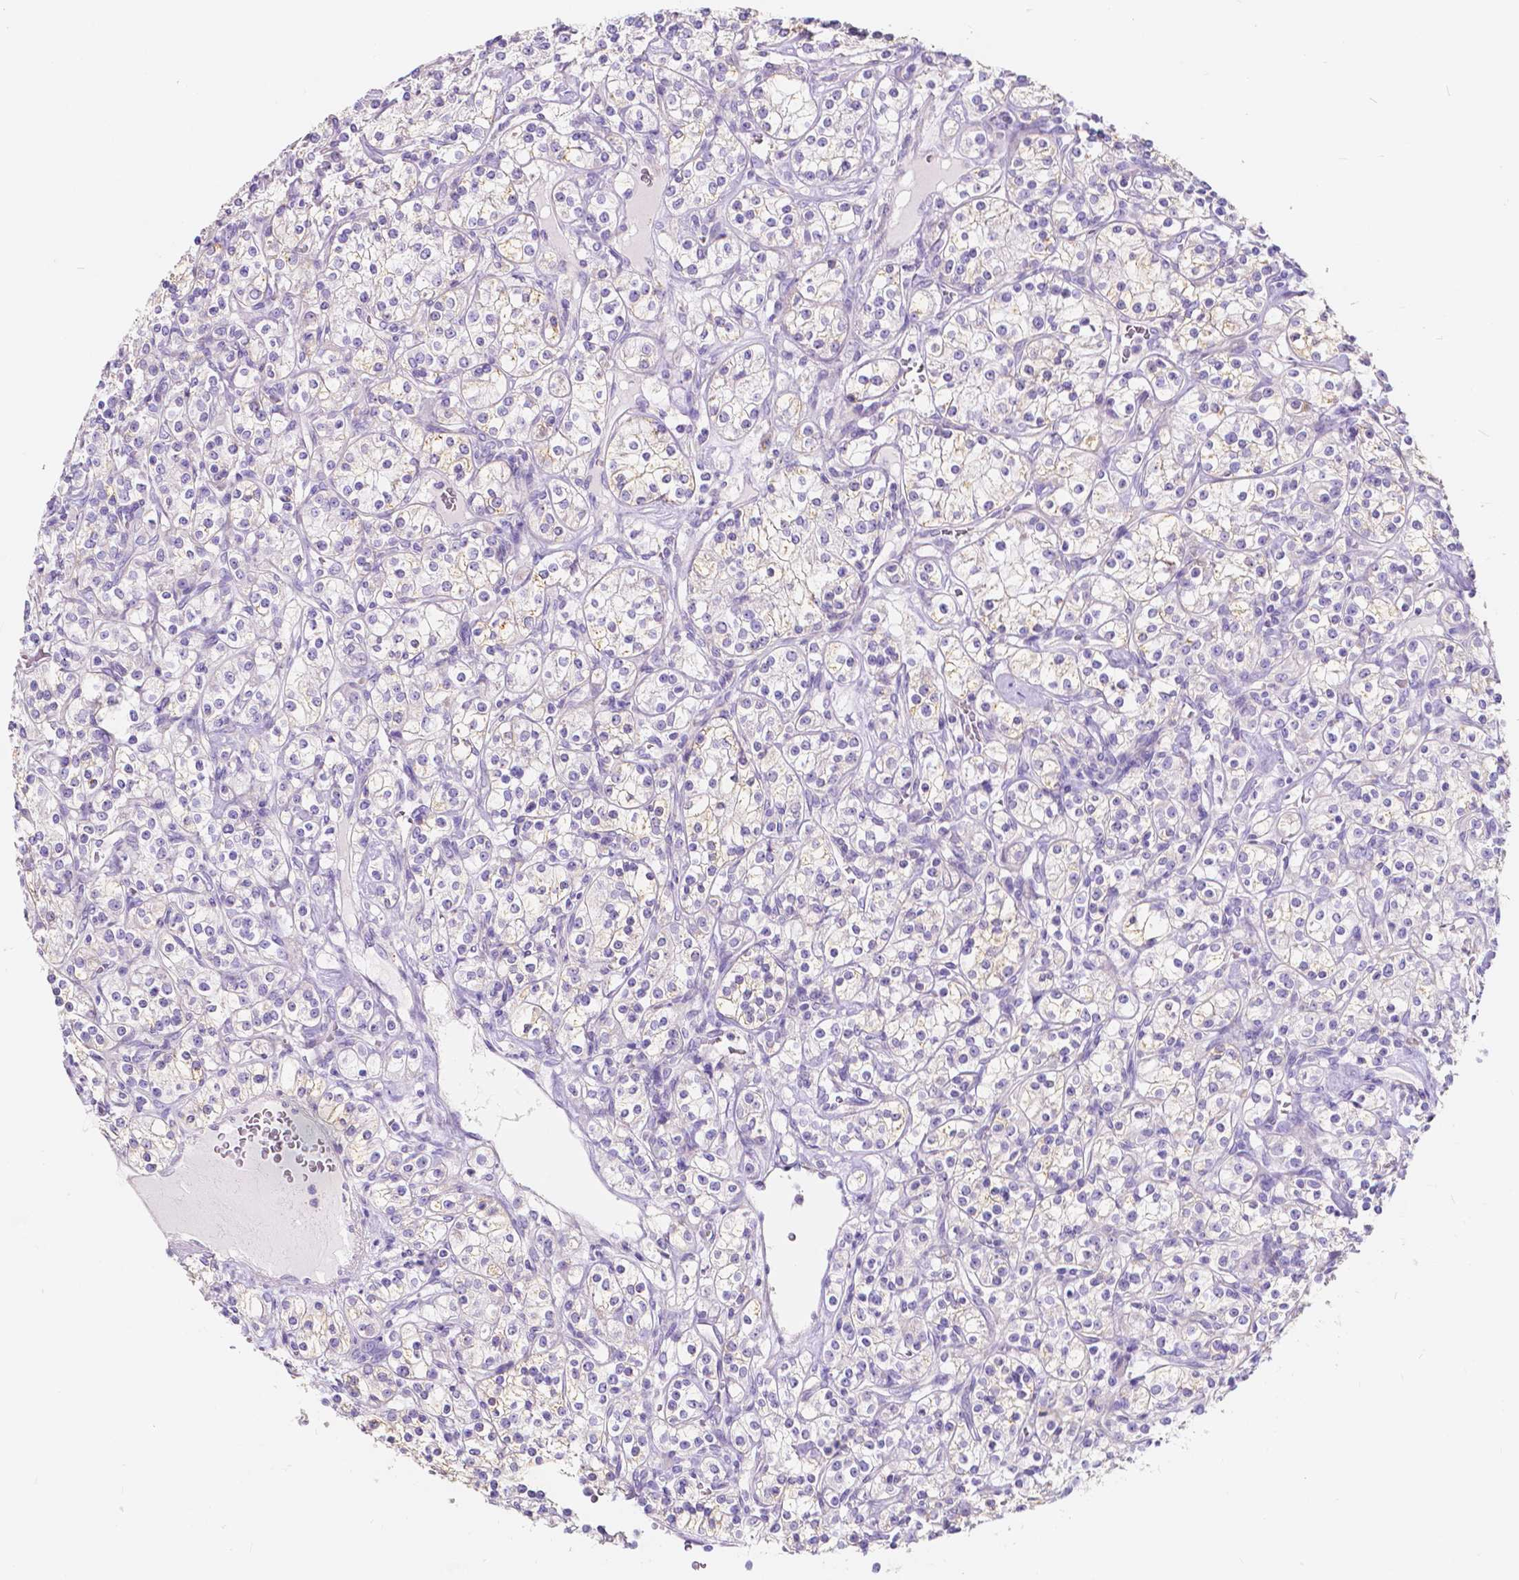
{"staining": {"intensity": "weak", "quantity": "<25%", "location": "cytoplasmic/membranous"}, "tissue": "renal cancer", "cell_type": "Tumor cells", "image_type": "cancer", "snomed": [{"axis": "morphology", "description": "Adenocarcinoma, NOS"}, {"axis": "topography", "description": "Kidney"}], "caption": "This is an immunohistochemistry (IHC) photomicrograph of human renal cancer (adenocarcinoma). There is no staining in tumor cells.", "gene": "CLSTN2", "patient": {"sex": "male", "age": 77}}